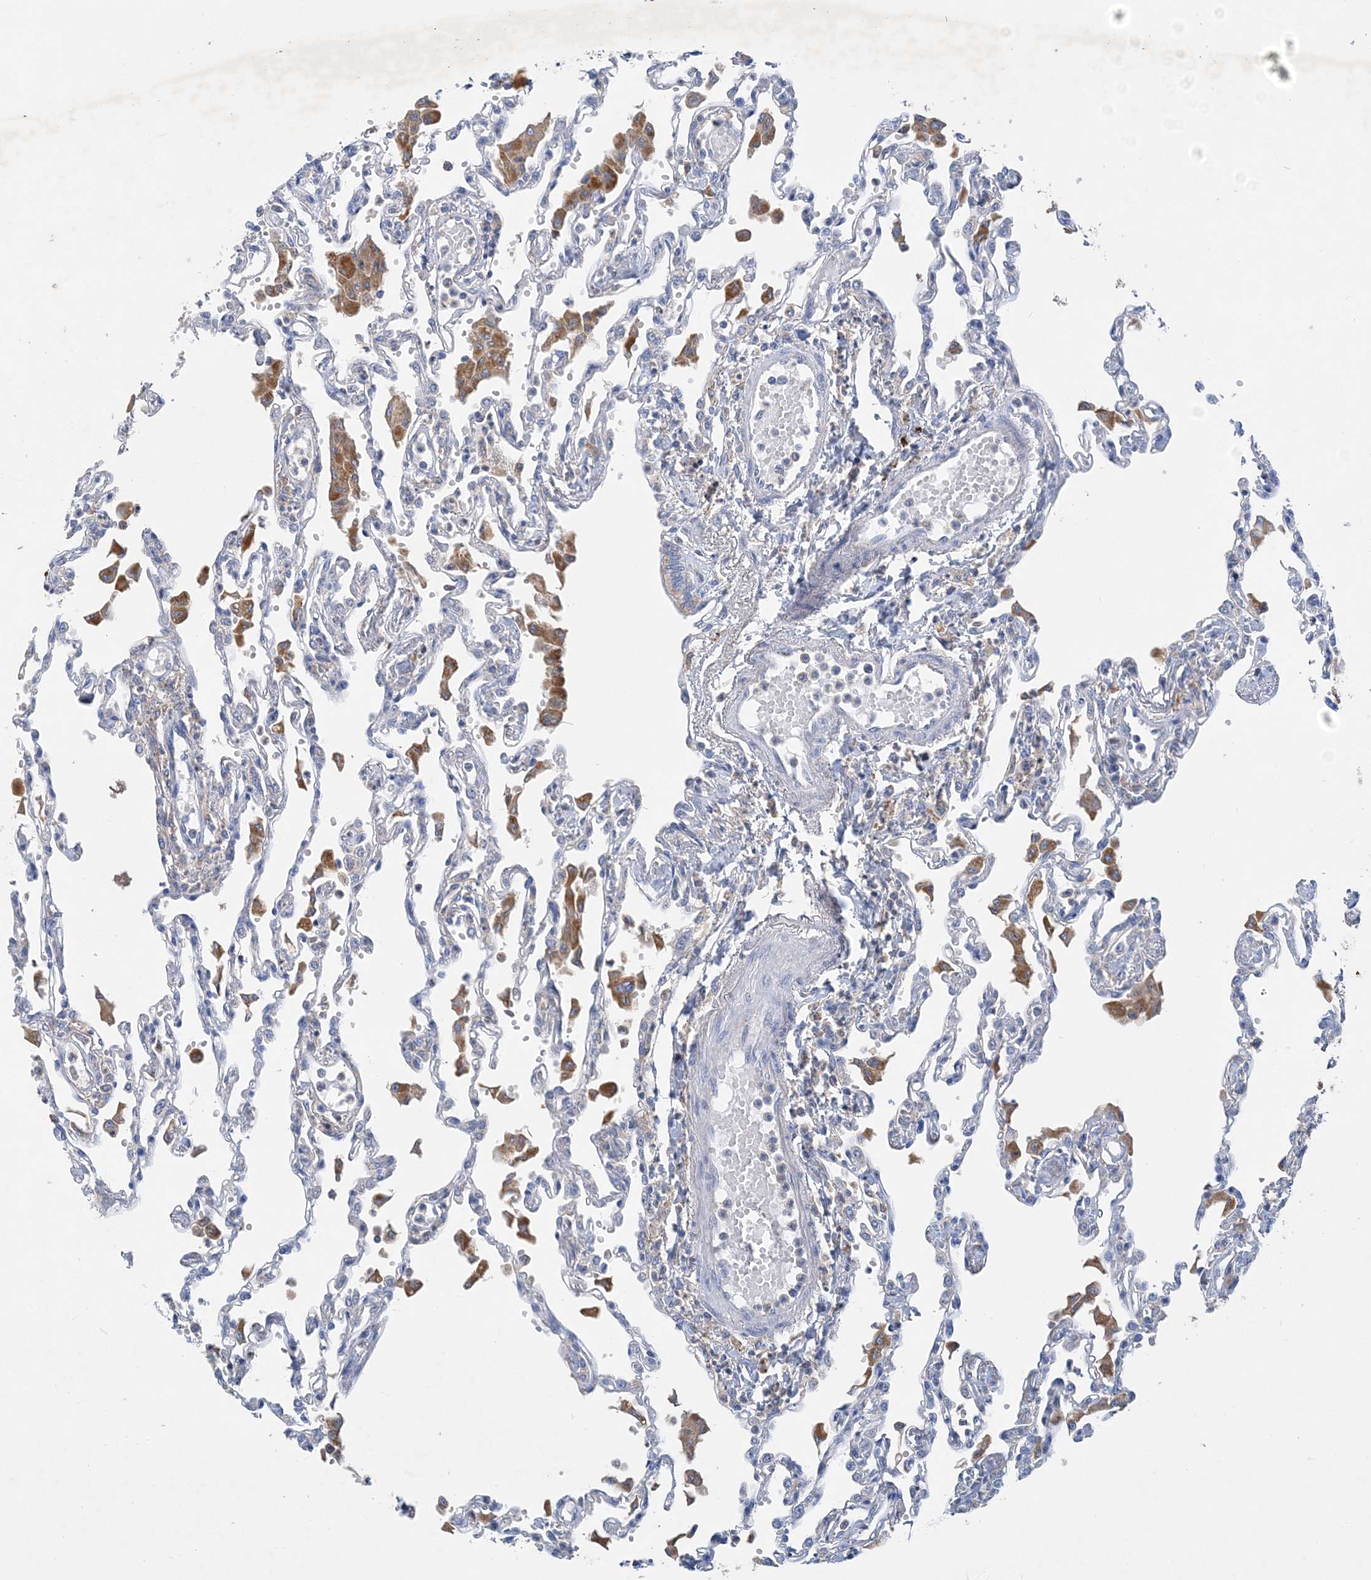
{"staining": {"intensity": "negative", "quantity": "none", "location": "none"}, "tissue": "lung", "cell_type": "Alveolar cells", "image_type": "normal", "snomed": [{"axis": "morphology", "description": "Normal tissue, NOS"}, {"axis": "topography", "description": "Bronchus"}, {"axis": "topography", "description": "Lung"}], "caption": "Immunohistochemical staining of normal human lung exhibits no significant expression in alveolar cells. (Brightfield microscopy of DAB (3,3'-diaminobenzidine) IHC at high magnification).", "gene": "GRINA", "patient": {"sex": "female", "age": 49}}